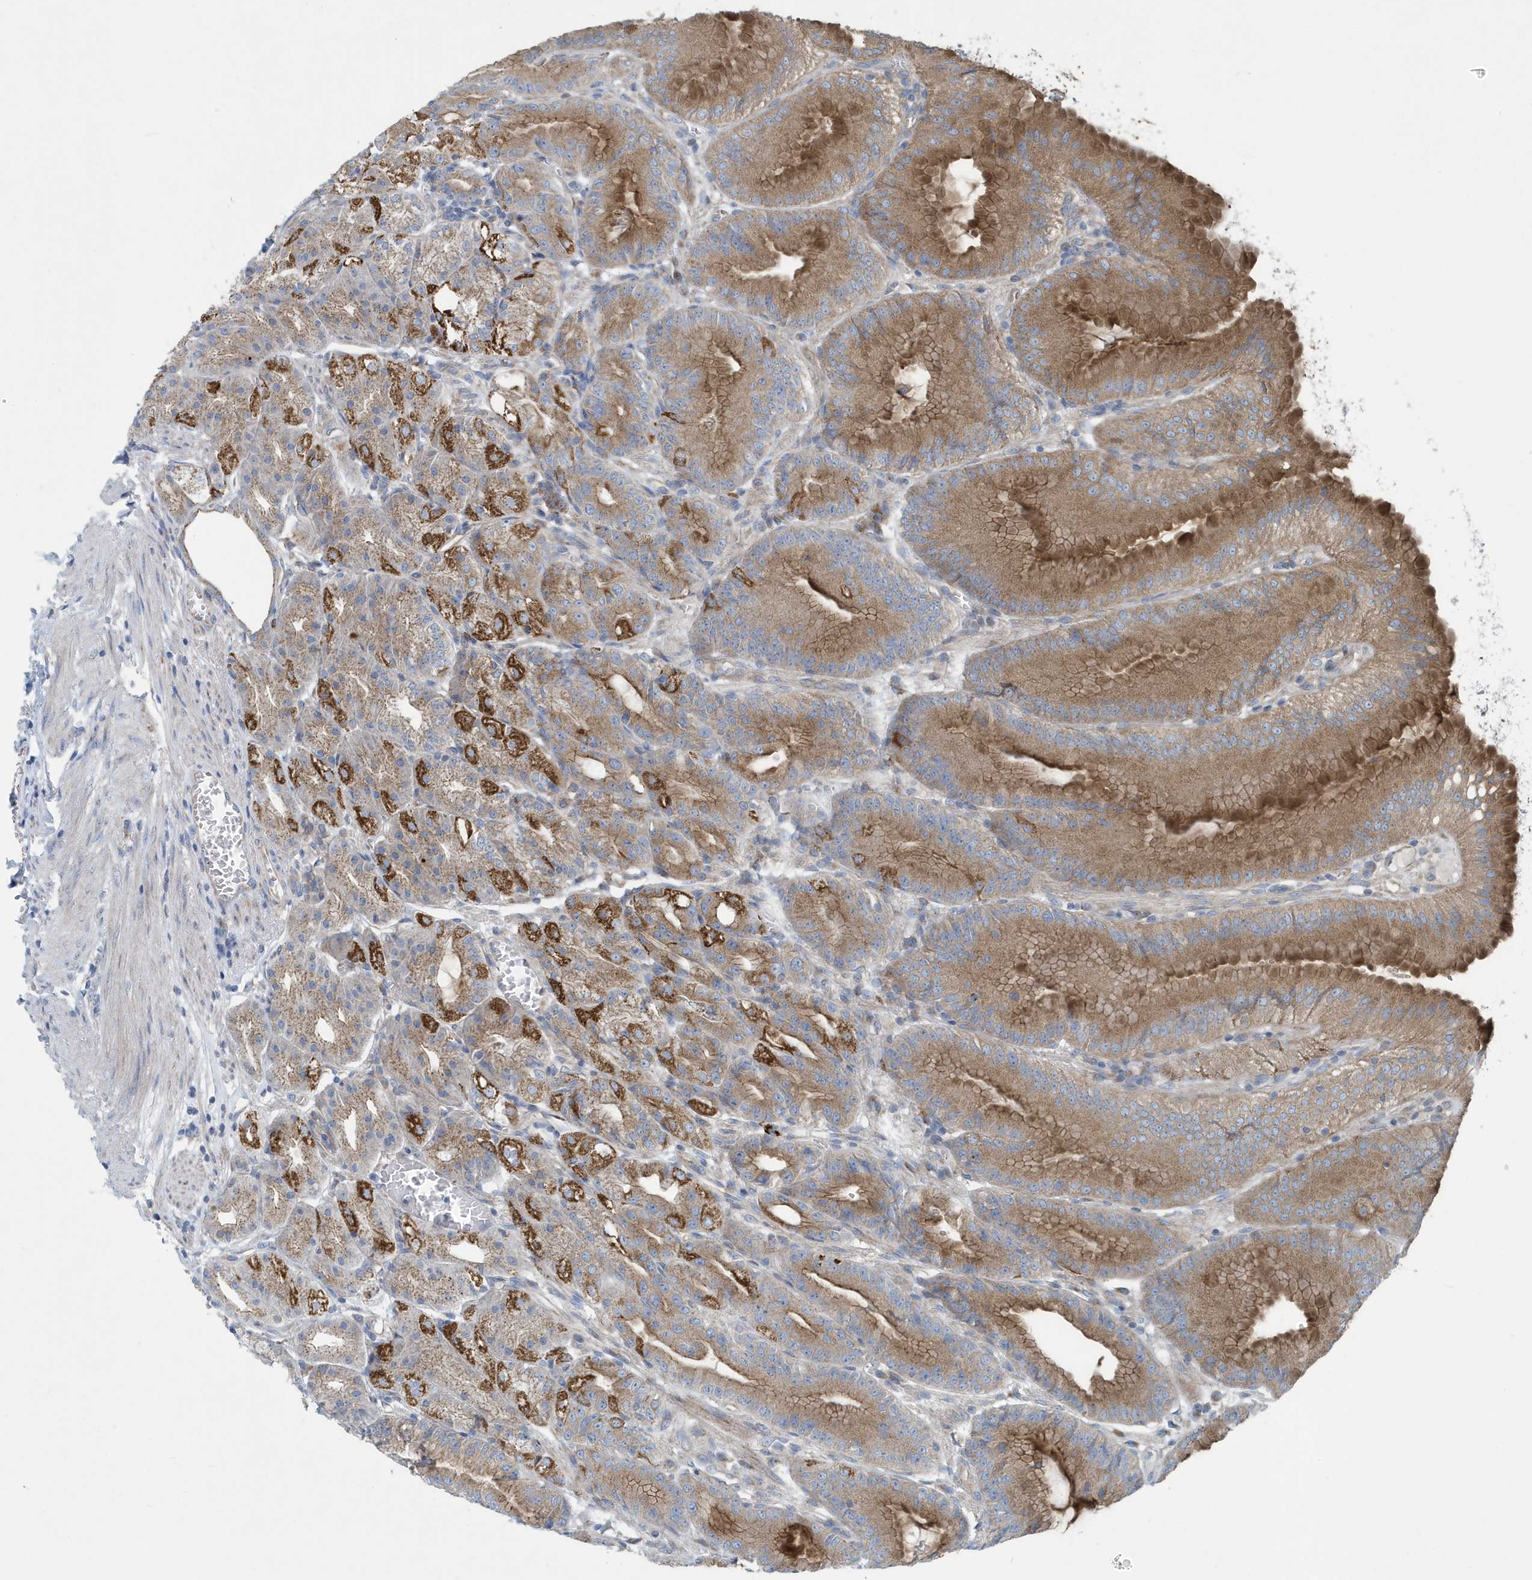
{"staining": {"intensity": "strong", "quantity": "25%-75%", "location": "cytoplasmic/membranous"}, "tissue": "stomach", "cell_type": "Glandular cells", "image_type": "normal", "snomed": [{"axis": "morphology", "description": "Normal tissue, NOS"}, {"axis": "topography", "description": "Stomach, lower"}], "caption": "Normal stomach was stained to show a protein in brown. There is high levels of strong cytoplasmic/membranous staining in about 25%-75% of glandular cells. Nuclei are stained in blue.", "gene": "PPM1M", "patient": {"sex": "male", "age": 71}}